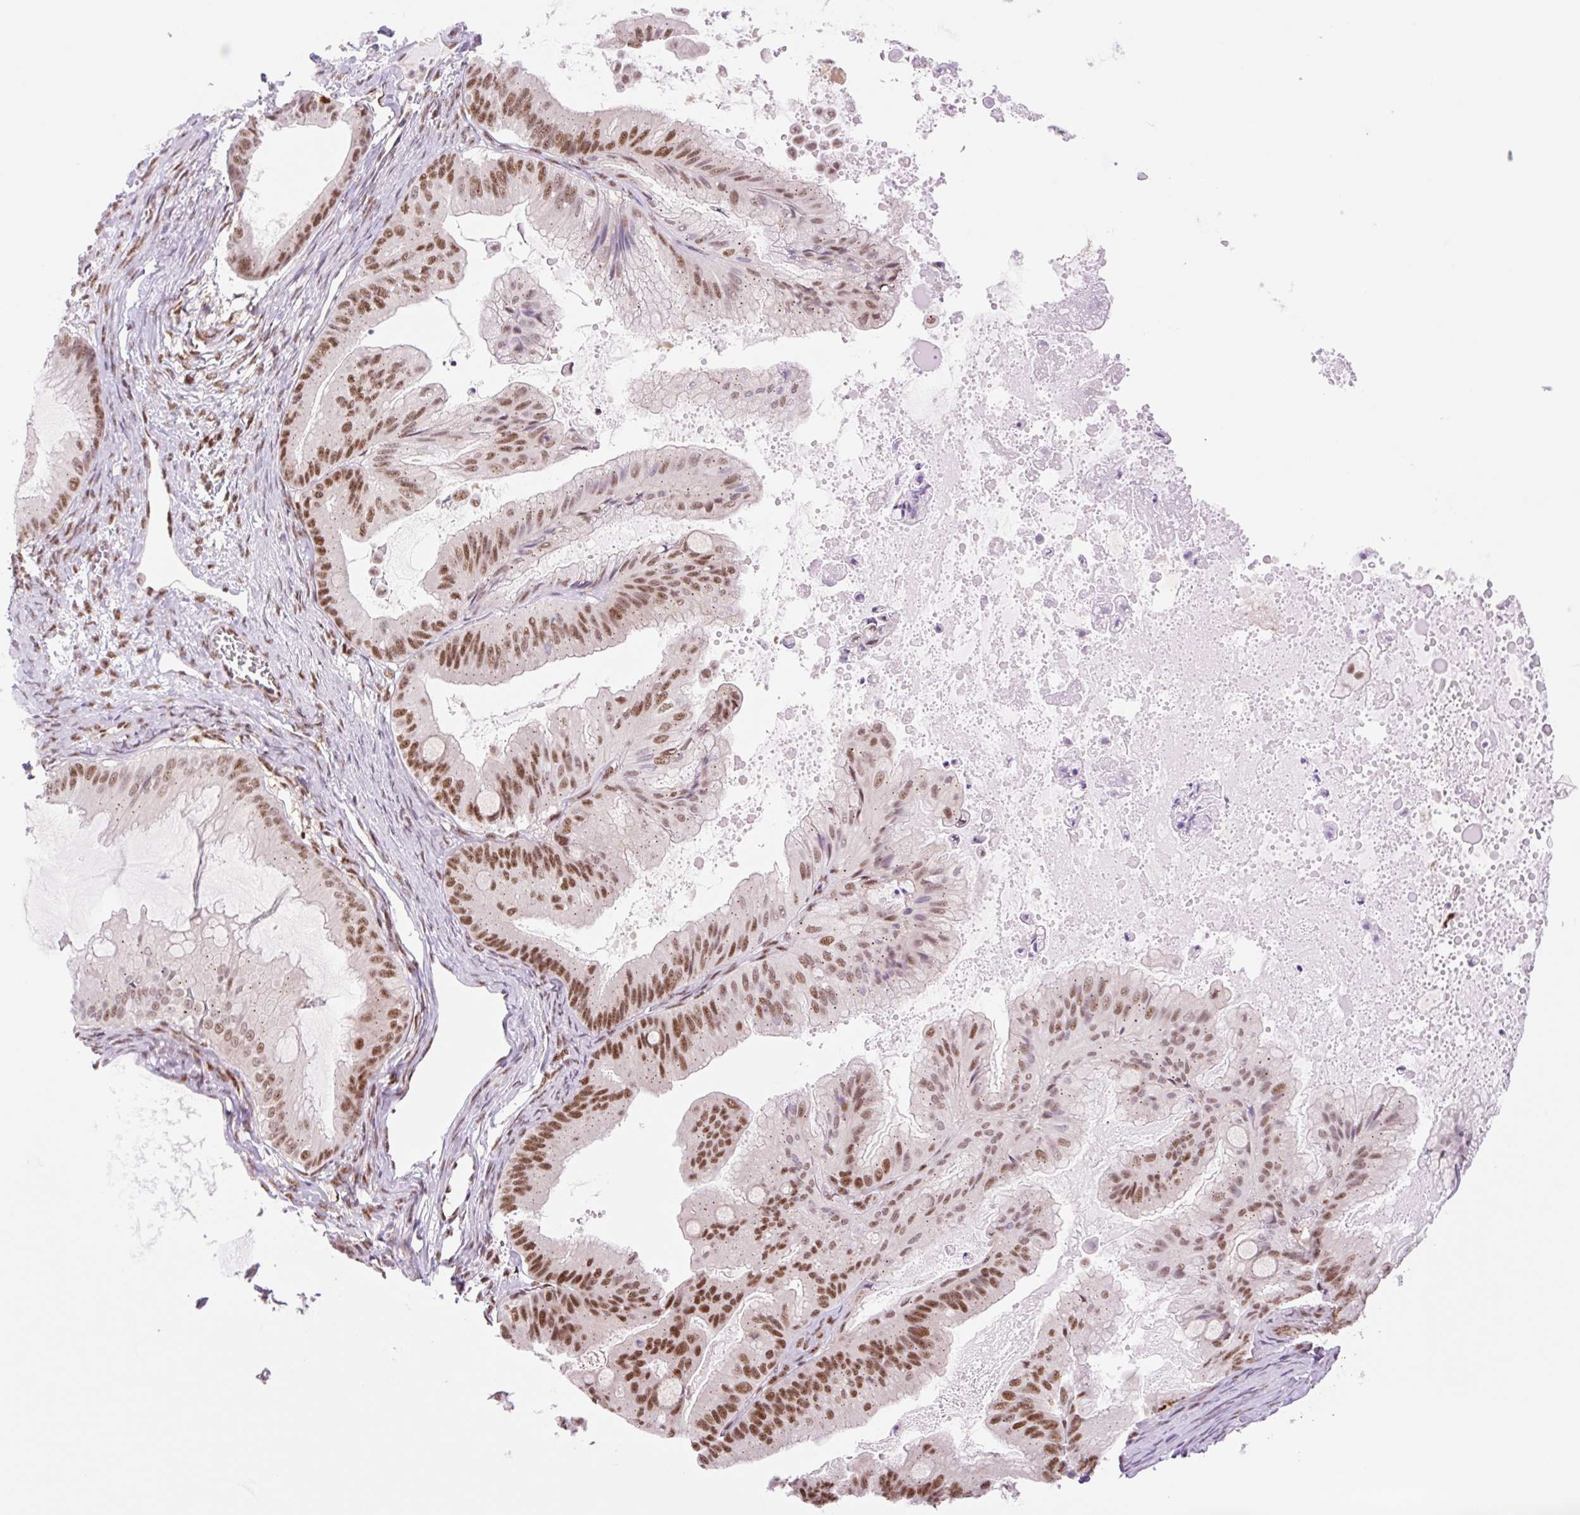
{"staining": {"intensity": "moderate", "quantity": ">75%", "location": "nuclear"}, "tissue": "ovarian cancer", "cell_type": "Tumor cells", "image_type": "cancer", "snomed": [{"axis": "morphology", "description": "Cystadenocarcinoma, mucinous, NOS"}, {"axis": "topography", "description": "Ovary"}], "caption": "Moderate nuclear protein staining is seen in approximately >75% of tumor cells in mucinous cystadenocarcinoma (ovarian).", "gene": "PRDM11", "patient": {"sex": "female", "age": 71}}